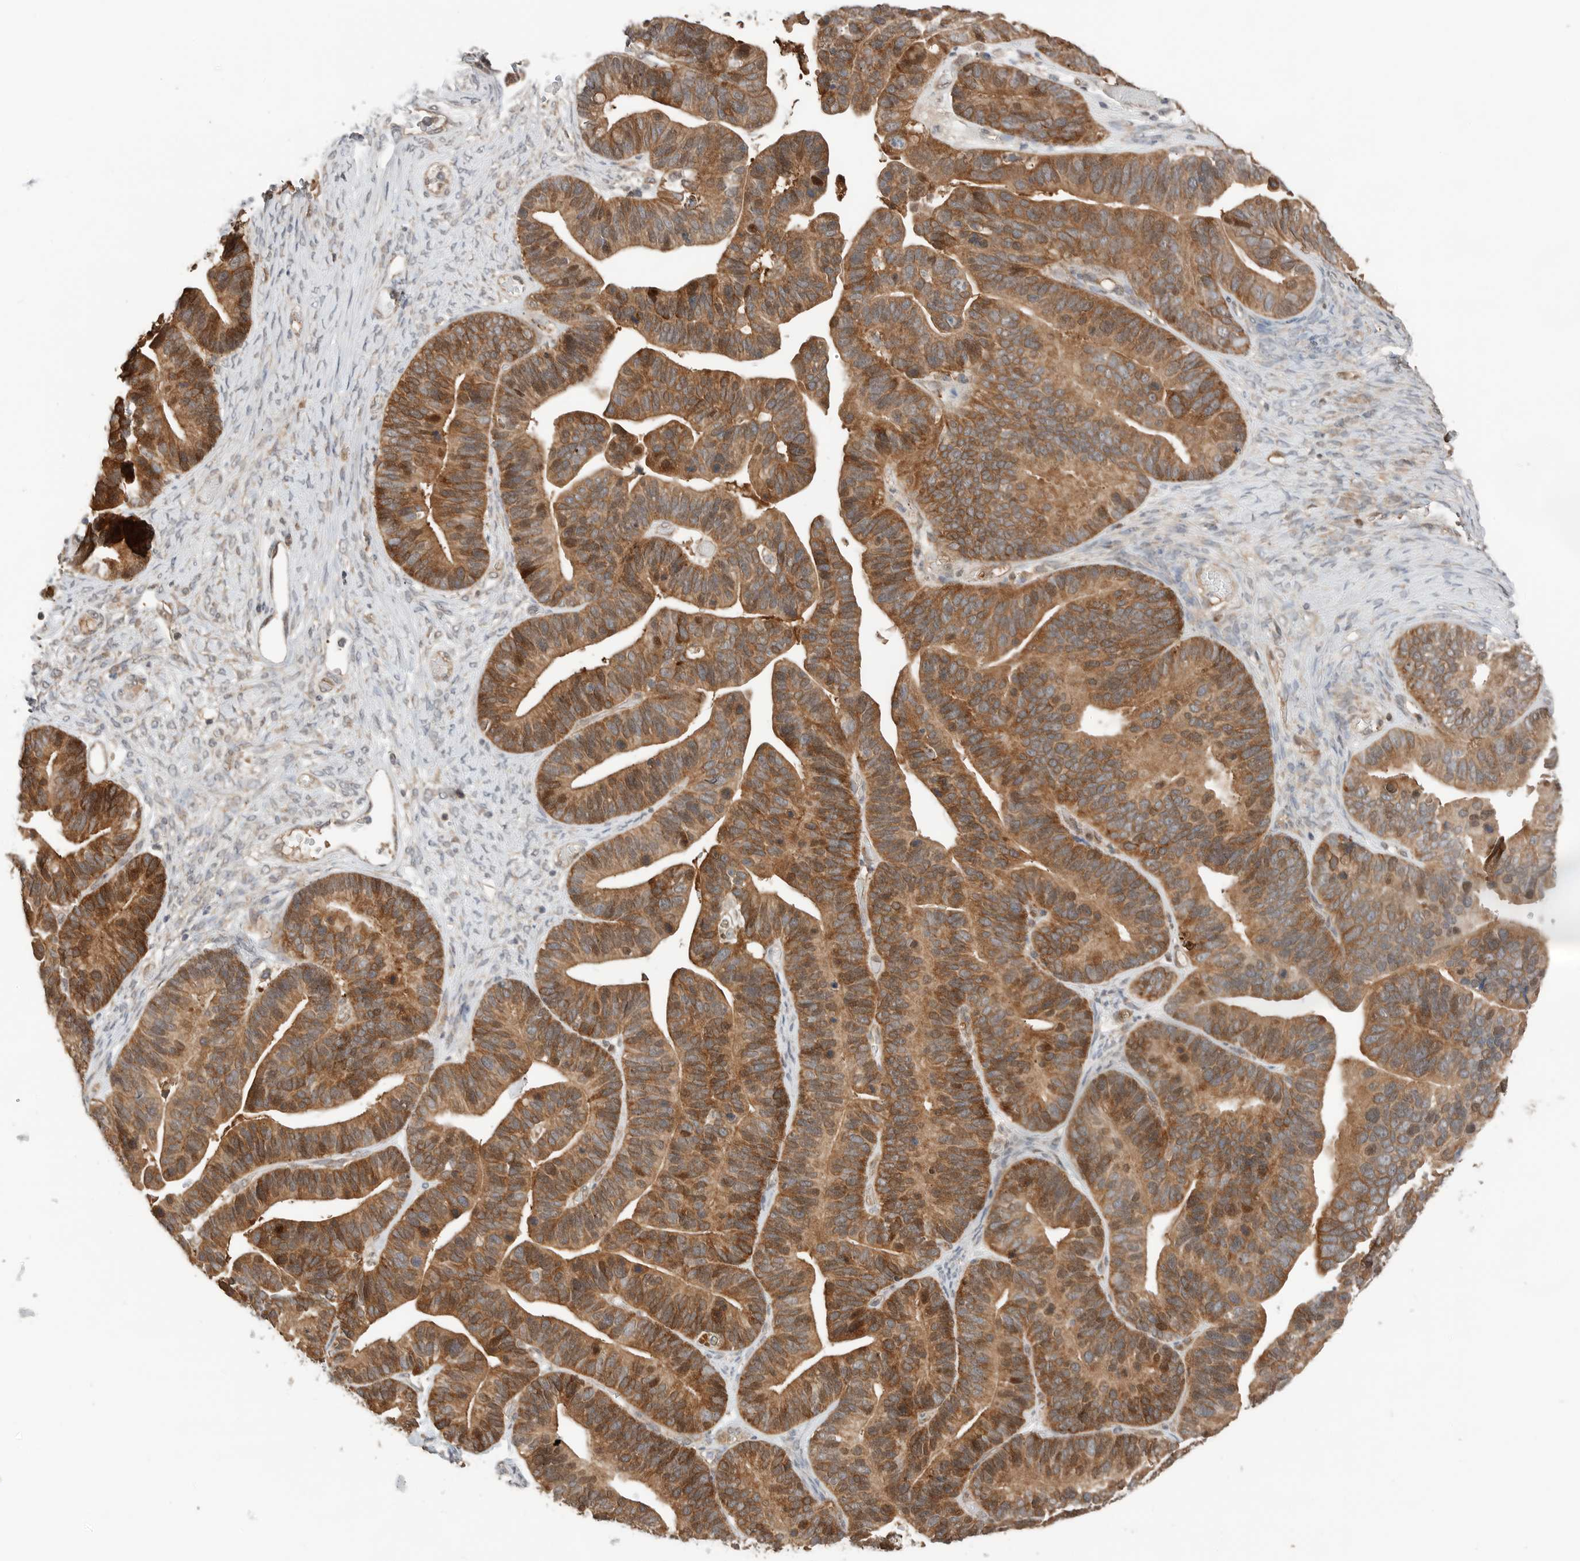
{"staining": {"intensity": "moderate", "quantity": ">75%", "location": "cytoplasmic/membranous,nuclear"}, "tissue": "ovarian cancer", "cell_type": "Tumor cells", "image_type": "cancer", "snomed": [{"axis": "morphology", "description": "Cystadenocarcinoma, serous, NOS"}, {"axis": "topography", "description": "Ovary"}], "caption": "Protein analysis of ovarian serous cystadenocarcinoma tissue displays moderate cytoplasmic/membranous and nuclear staining in approximately >75% of tumor cells. (Brightfield microscopy of DAB IHC at high magnification).", "gene": "XPNPEP1", "patient": {"sex": "female", "age": 56}}